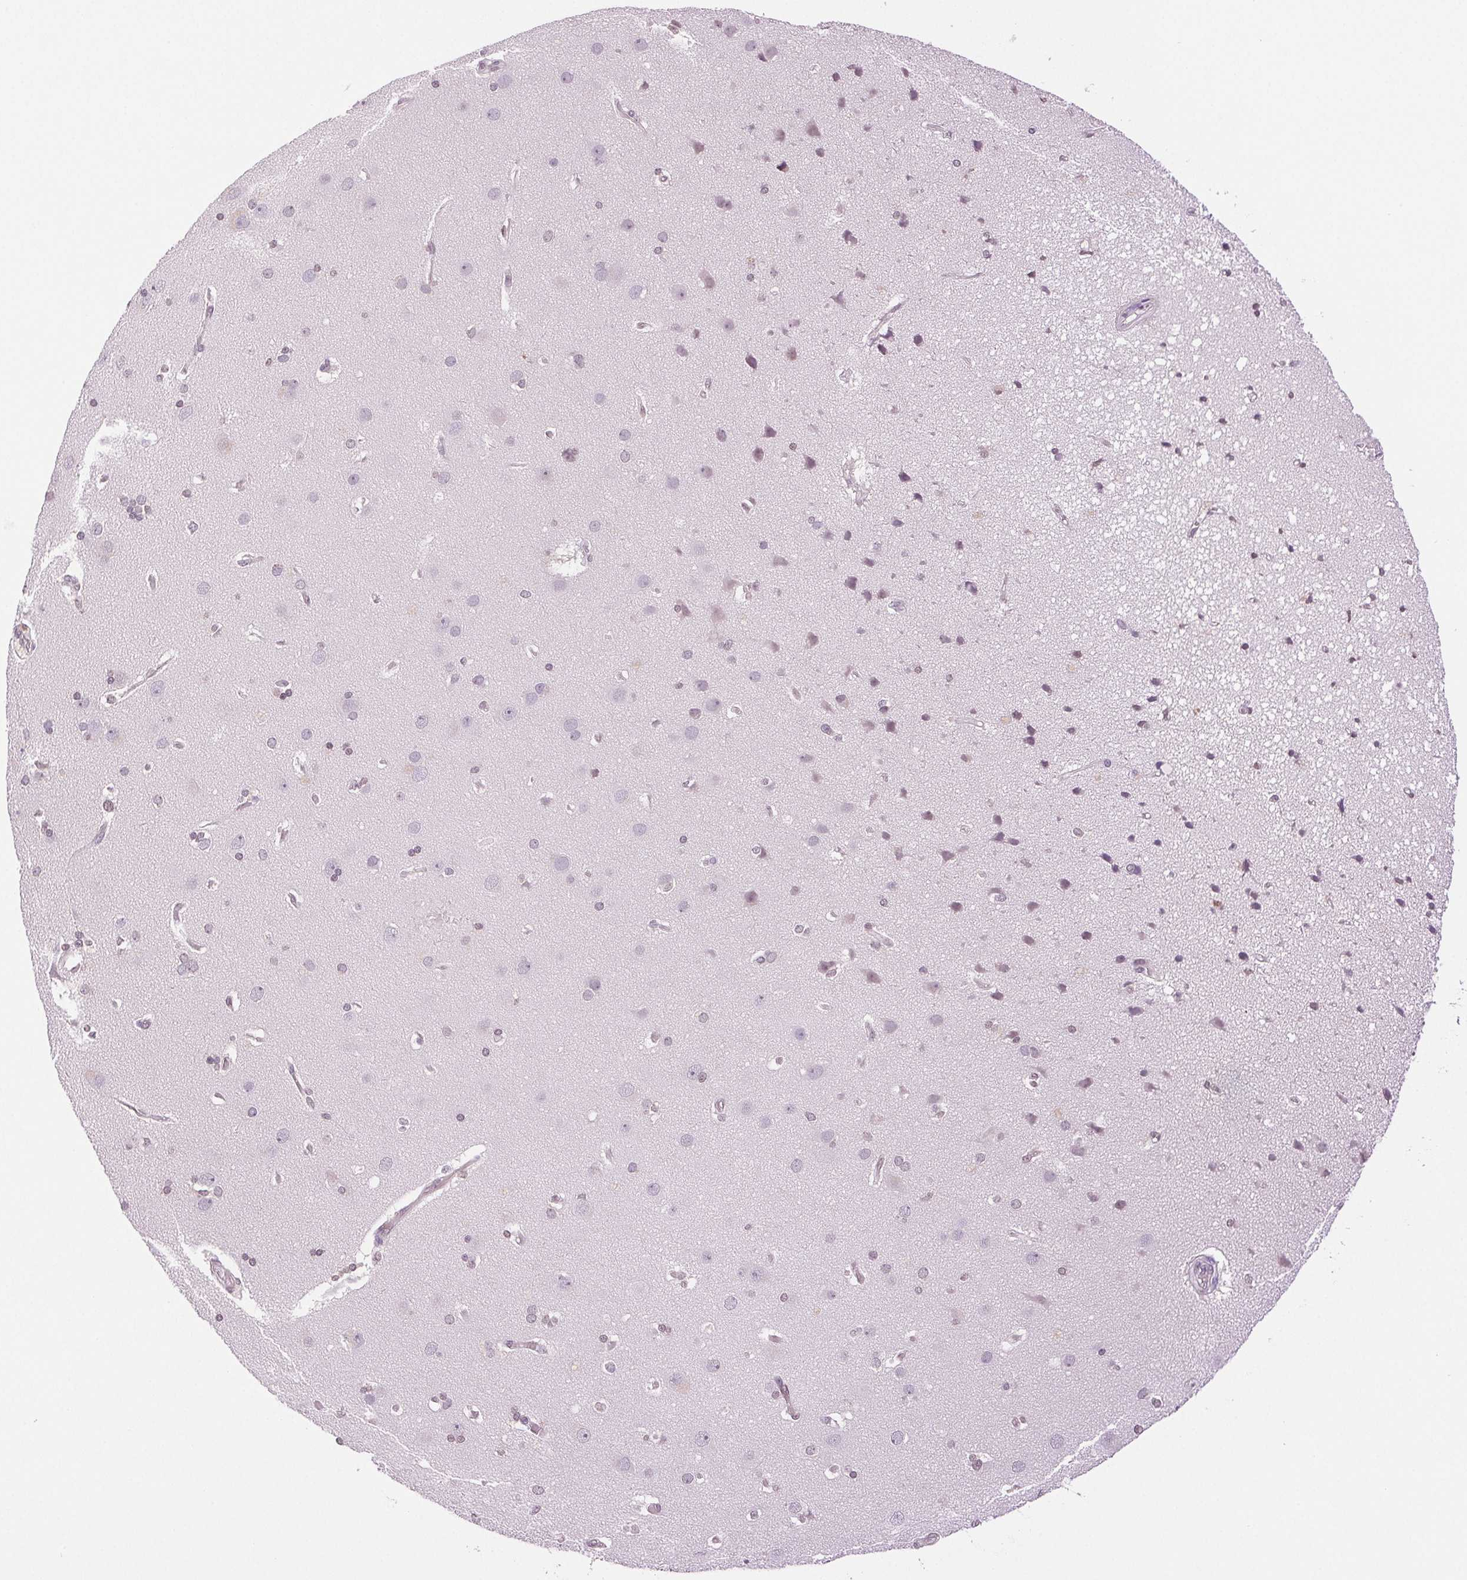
{"staining": {"intensity": "negative", "quantity": "none", "location": "none"}, "tissue": "cerebral cortex", "cell_type": "Endothelial cells", "image_type": "normal", "snomed": [{"axis": "morphology", "description": "Normal tissue, NOS"}, {"axis": "morphology", "description": "Glioma, malignant, High grade"}, {"axis": "topography", "description": "Cerebral cortex"}], "caption": "This image is of unremarkable cerebral cortex stained with immunohistochemistry to label a protein in brown with the nuclei are counter-stained blue. There is no staining in endothelial cells. The staining is performed using DAB brown chromogen with nuclei counter-stained in using hematoxylin.", "gene": "TNNT3", "patient": {"sex": "male", "age": 71}}